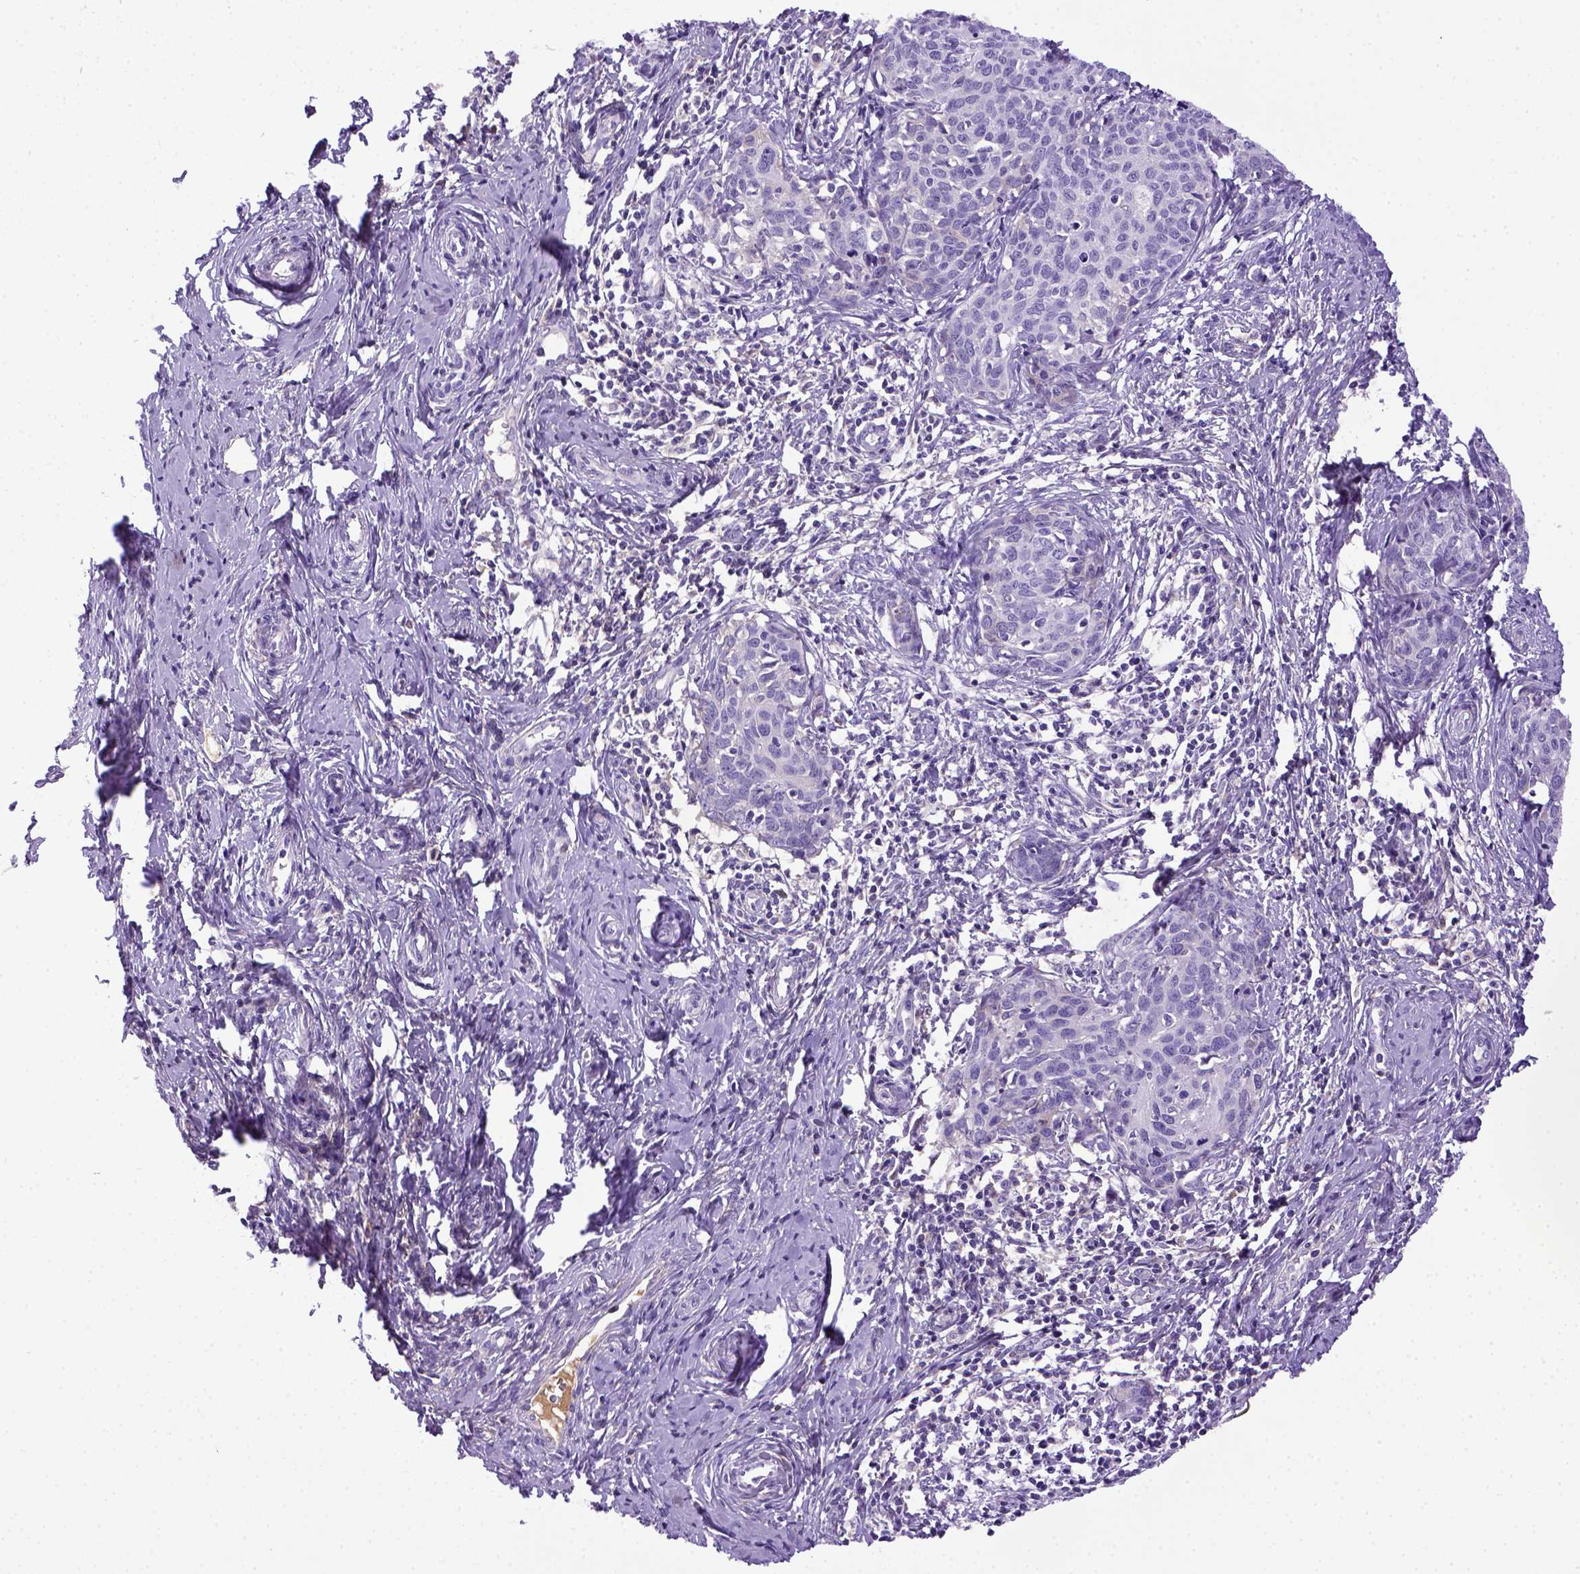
{"staining": {"intensity": "negative", "quantity": "none", "location": "none"}, "tissue": "cervical cancer", "cell_type": "Tumor cells", "image_type": "cancer", "snomed": [{"axis": "morphology", "description": "Squamous cell carcinoma, NOS"}, {"axis": "topography", "description": "Cervix"}], "caption": "Protein analysis of cervical squamous cell carcinoma shows no significant expression in tumor cells.", "gene": "ITIH4", "patient": {"sex": "female", "age": 62}}